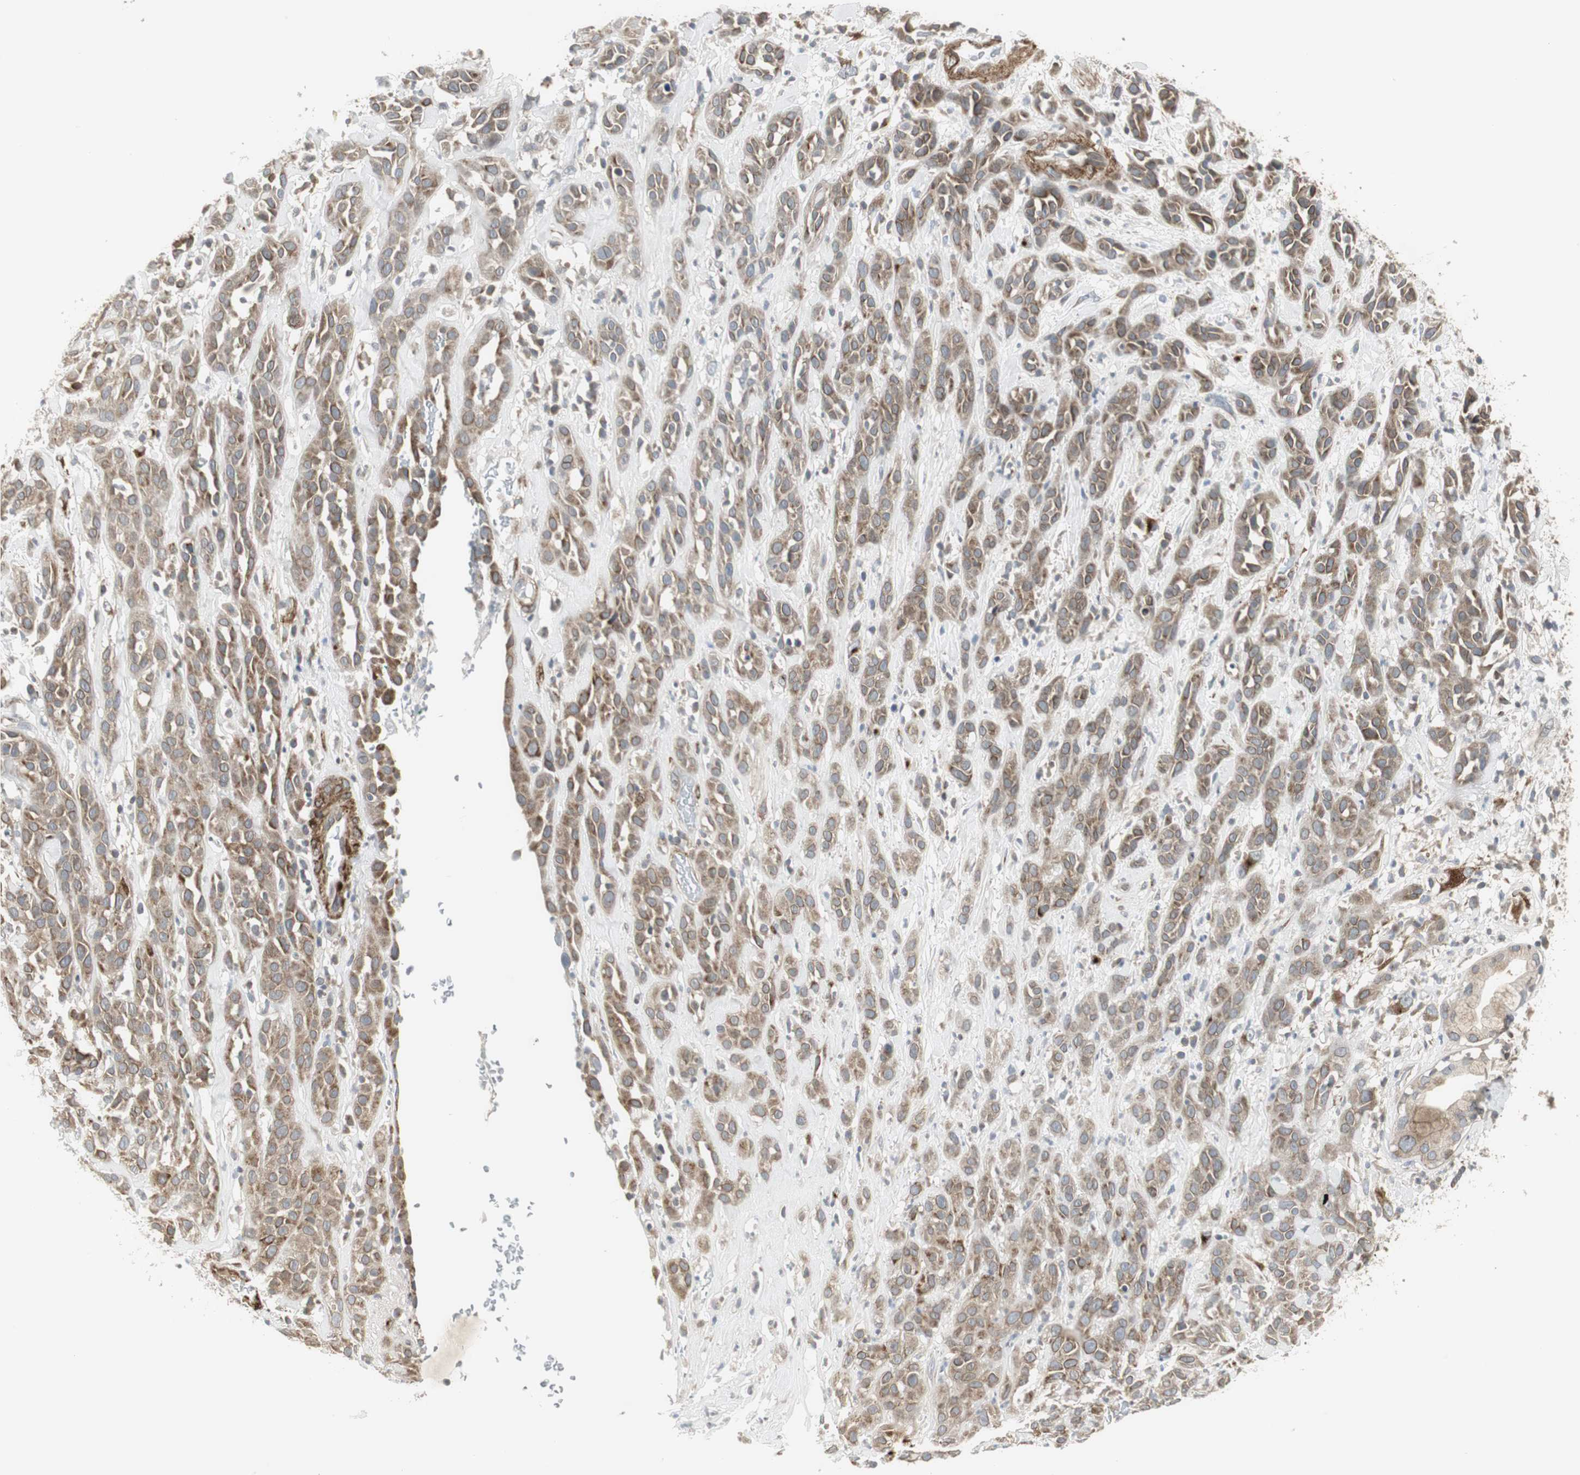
{"staining": {"intensity": "moderate", "quantity": ">75%", "location": "cytoplasmic/membranous,nuclear"}, "tissue": "head and neck cancer", "cell_type": "Tumor cells", "image_type": "cancer", "snomed": [{"axis": "morphology", "description": "Squamous cell carcinoma, NOS"}, {"axis": "topography", "description": "Head-Neck"}], "caption": "Protein staining exhibits moderate cytoplasmic/membranous and nuclear expression in approximately >75% of tumor cells in head and neck squamous cell carcinoma.", "gene": "SCYL3", "patient": {"sex": "male", "age": 62}}